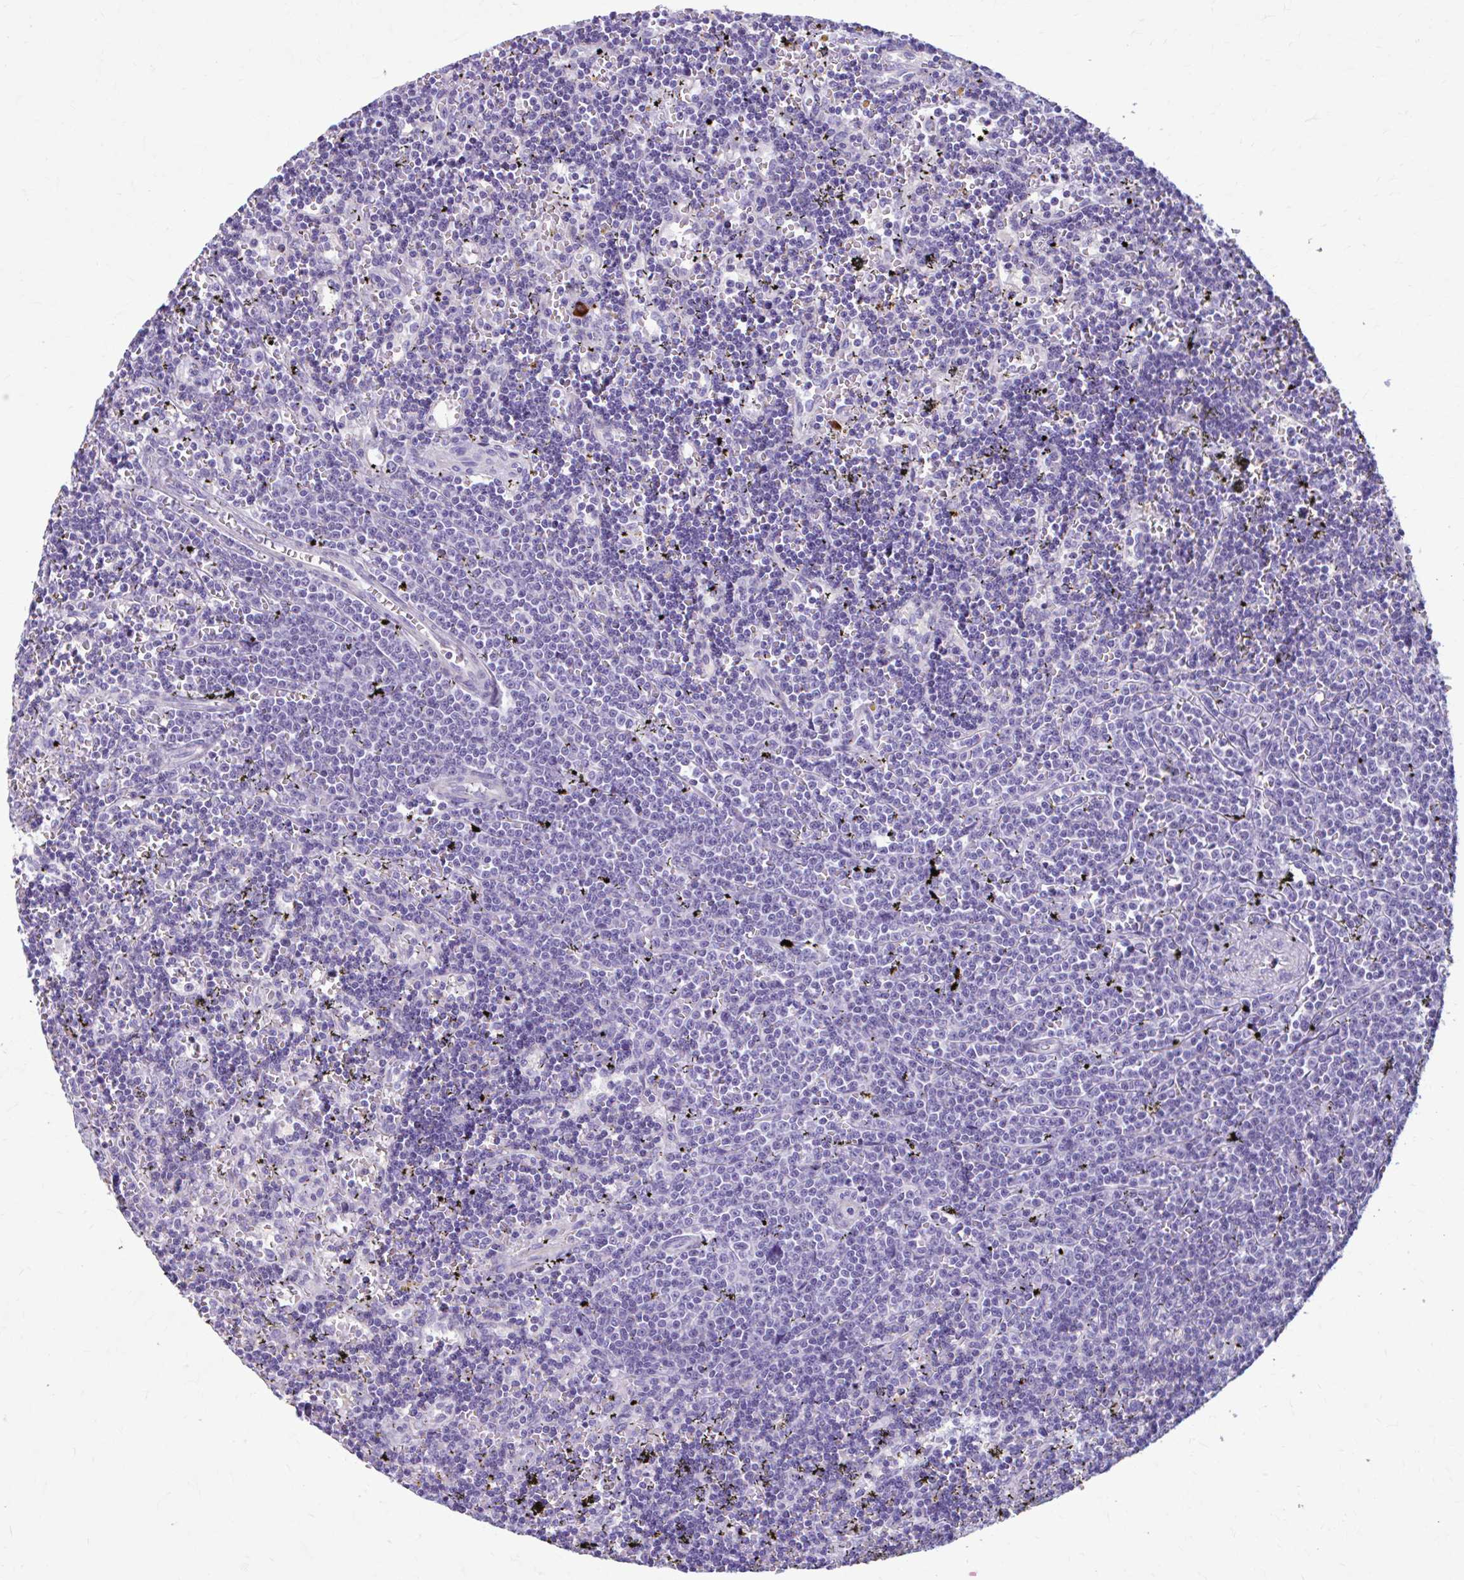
{"staining": {"intensity": "negative", "quantity": "none", "location": "none"}, "tissue": "lymphoma", "cell_type": "Tumor cells", "image_type": "cancer", "snomed": [{"axis": "morphology", "description": "Malignant lymphoma, non-Hodgkin's type, Low grade"}, {"axis": "topography", "description": "Spleen"}], "caption": "Tumor cells are negative for protein expression in human malignant lymphoma, non-Hodgkin's type (low-grade).", "gene": "C12orf71", "patient": {"sex": "male", "age": 60}}